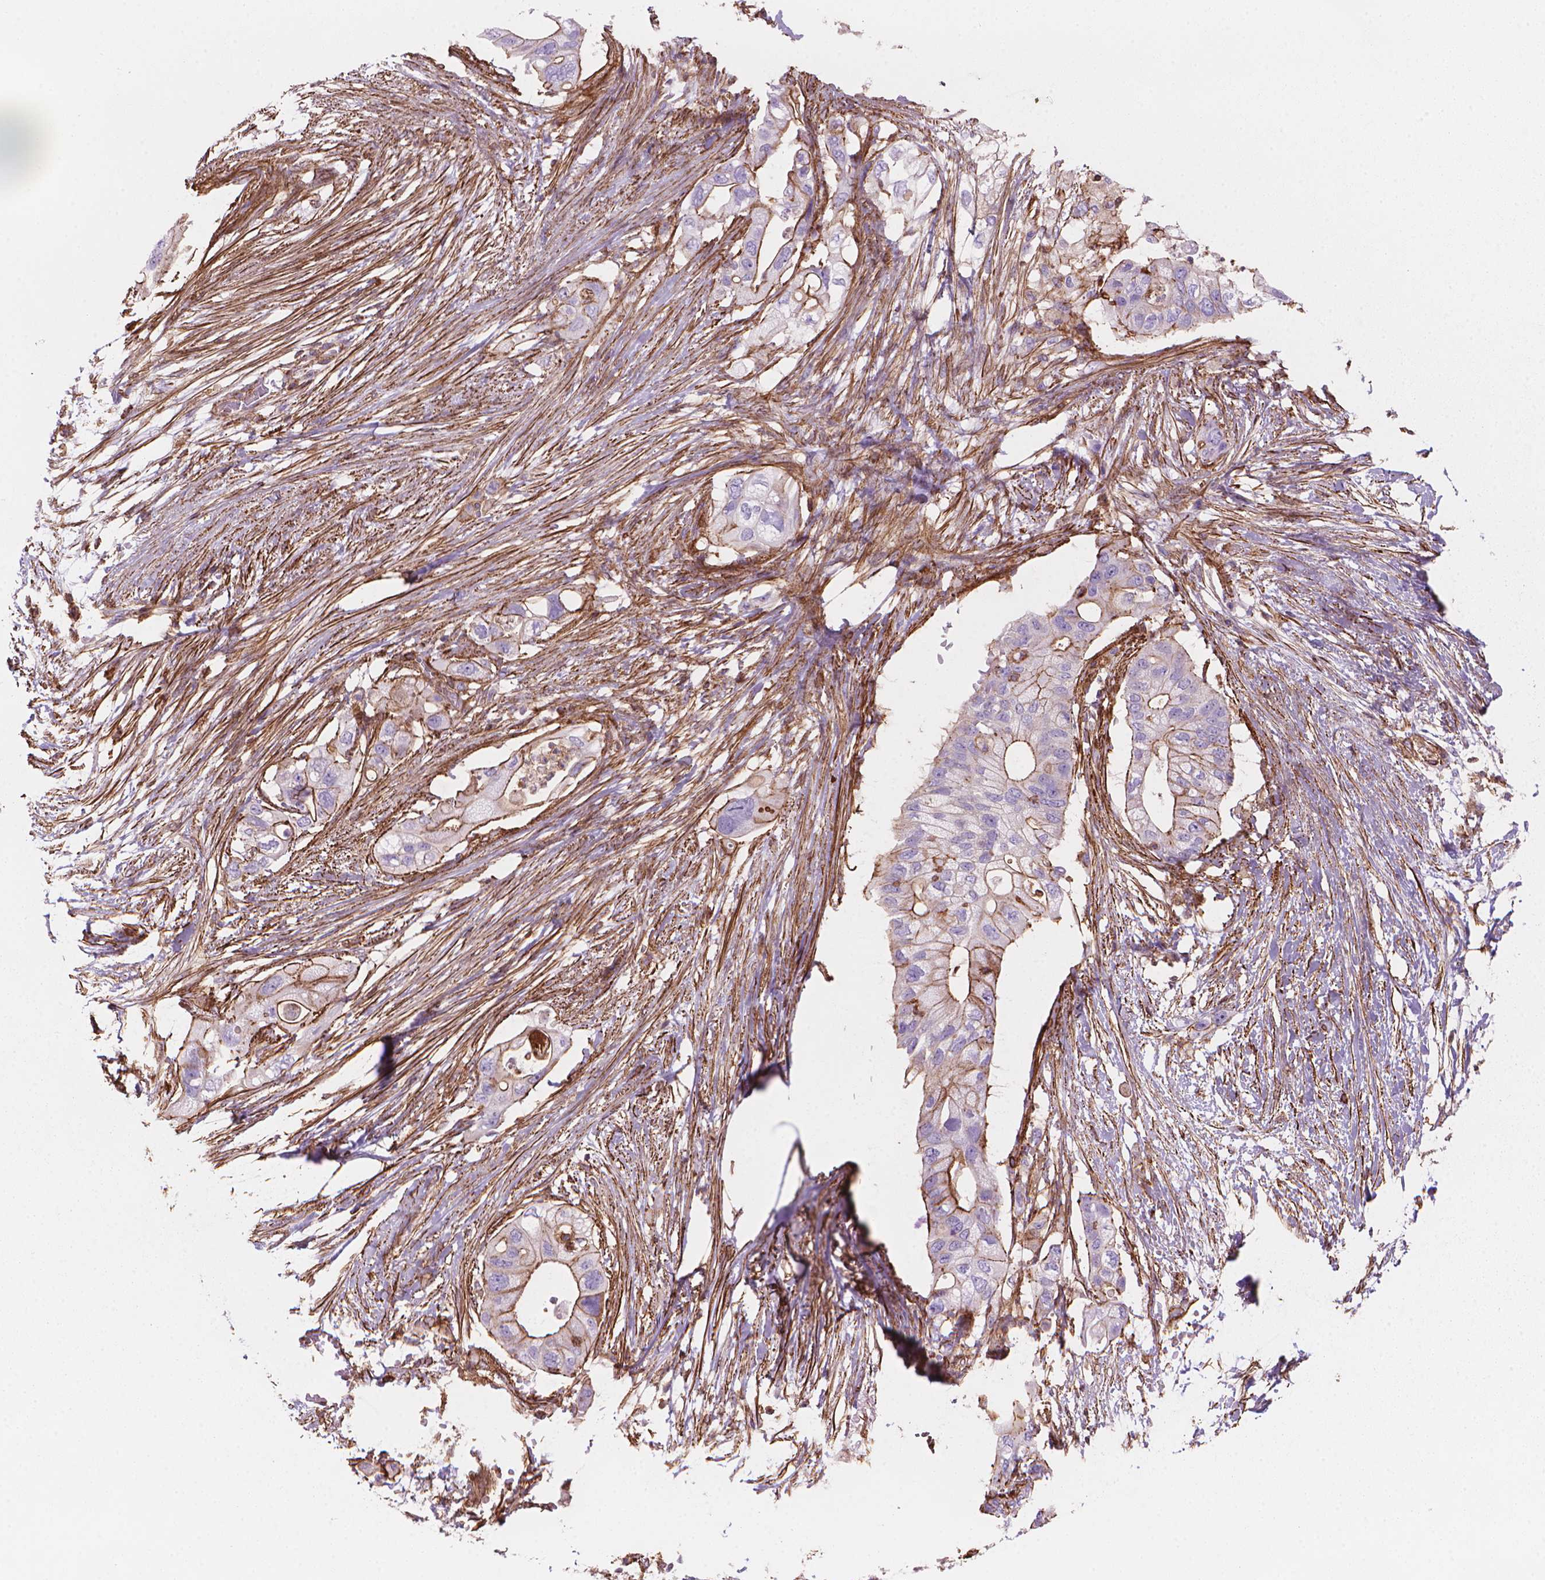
{"staining": {"intensity": "moderate", "quantity": "<25%", "location": "cytoplasmic/membranous"}, "tissue": "pancreatic cancer", "cell_type": "Tumor cells", "image_type": "cancer", "snomed": [{"axis": "morphology", "description": "Adenocarcinoma, NOS"}, {"axis": "topography", "description": "Pancreas"}], "caption": "Immunohistochemistry histopathology image of human adenocarcinoma (pancreatic) stained for a protein (brown), which demonstrates low levels of moderate cytoplasmic/membranous staining in approximately <25% of tumor cells.", "gene": "PATJ", "patient": {"sex": "female", "age": 72}}